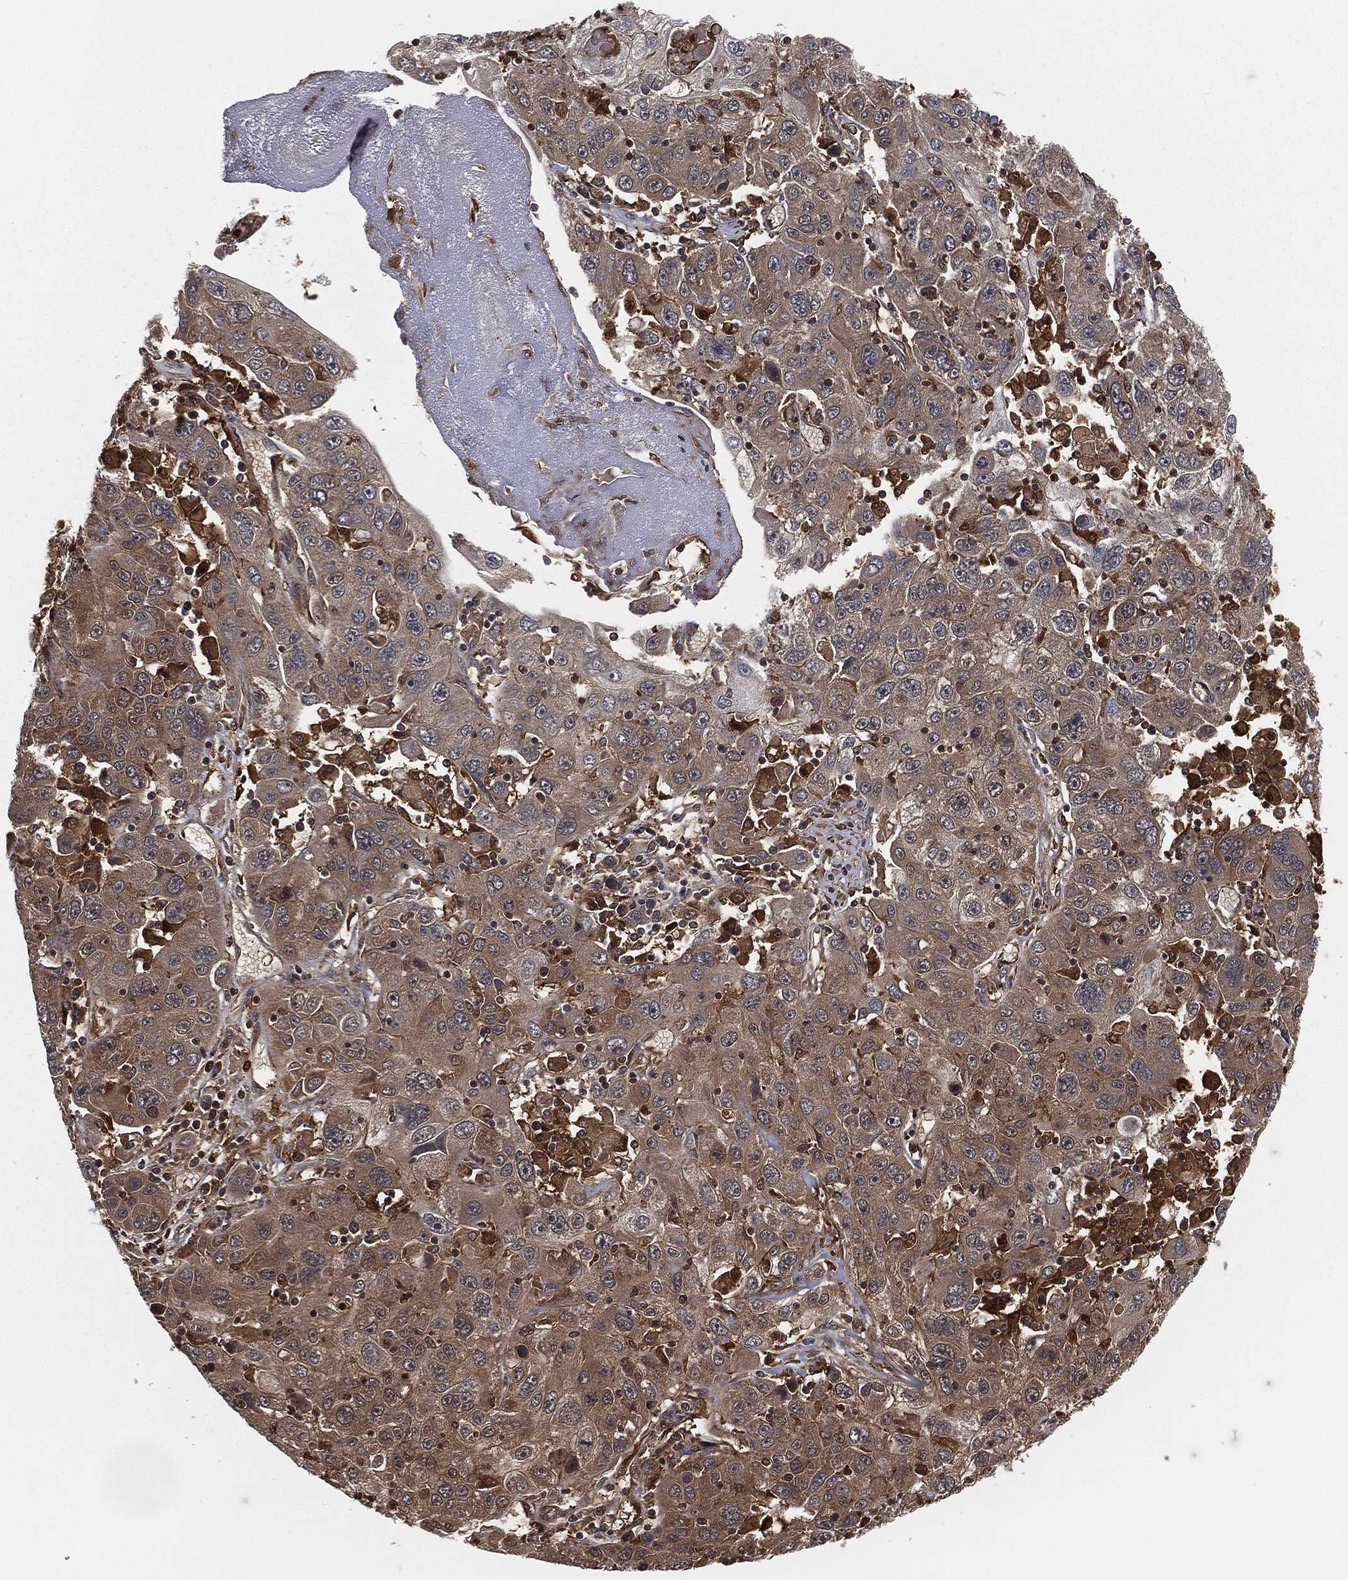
{"staining": {"intensity": "weak", "quantity": "<25%", "location": "cytoplasmic/membranous"}, "tissue": "stomach cancer", "cell_type": "Tumor cells", "image_type": "cancer", "snomed": [{"axis": "morphology", "description": "Adenocarcinoma, NOS"}, {"axis": "topography", "description": "Stomach"}], "caption": "IHC photomicrograph of stomach adenocarcinoma stained for a protein (brown), which displays no staining in tumor cells.", "gene": "CAPRIN2", "patient": {"sex": "male", "age": 56}}